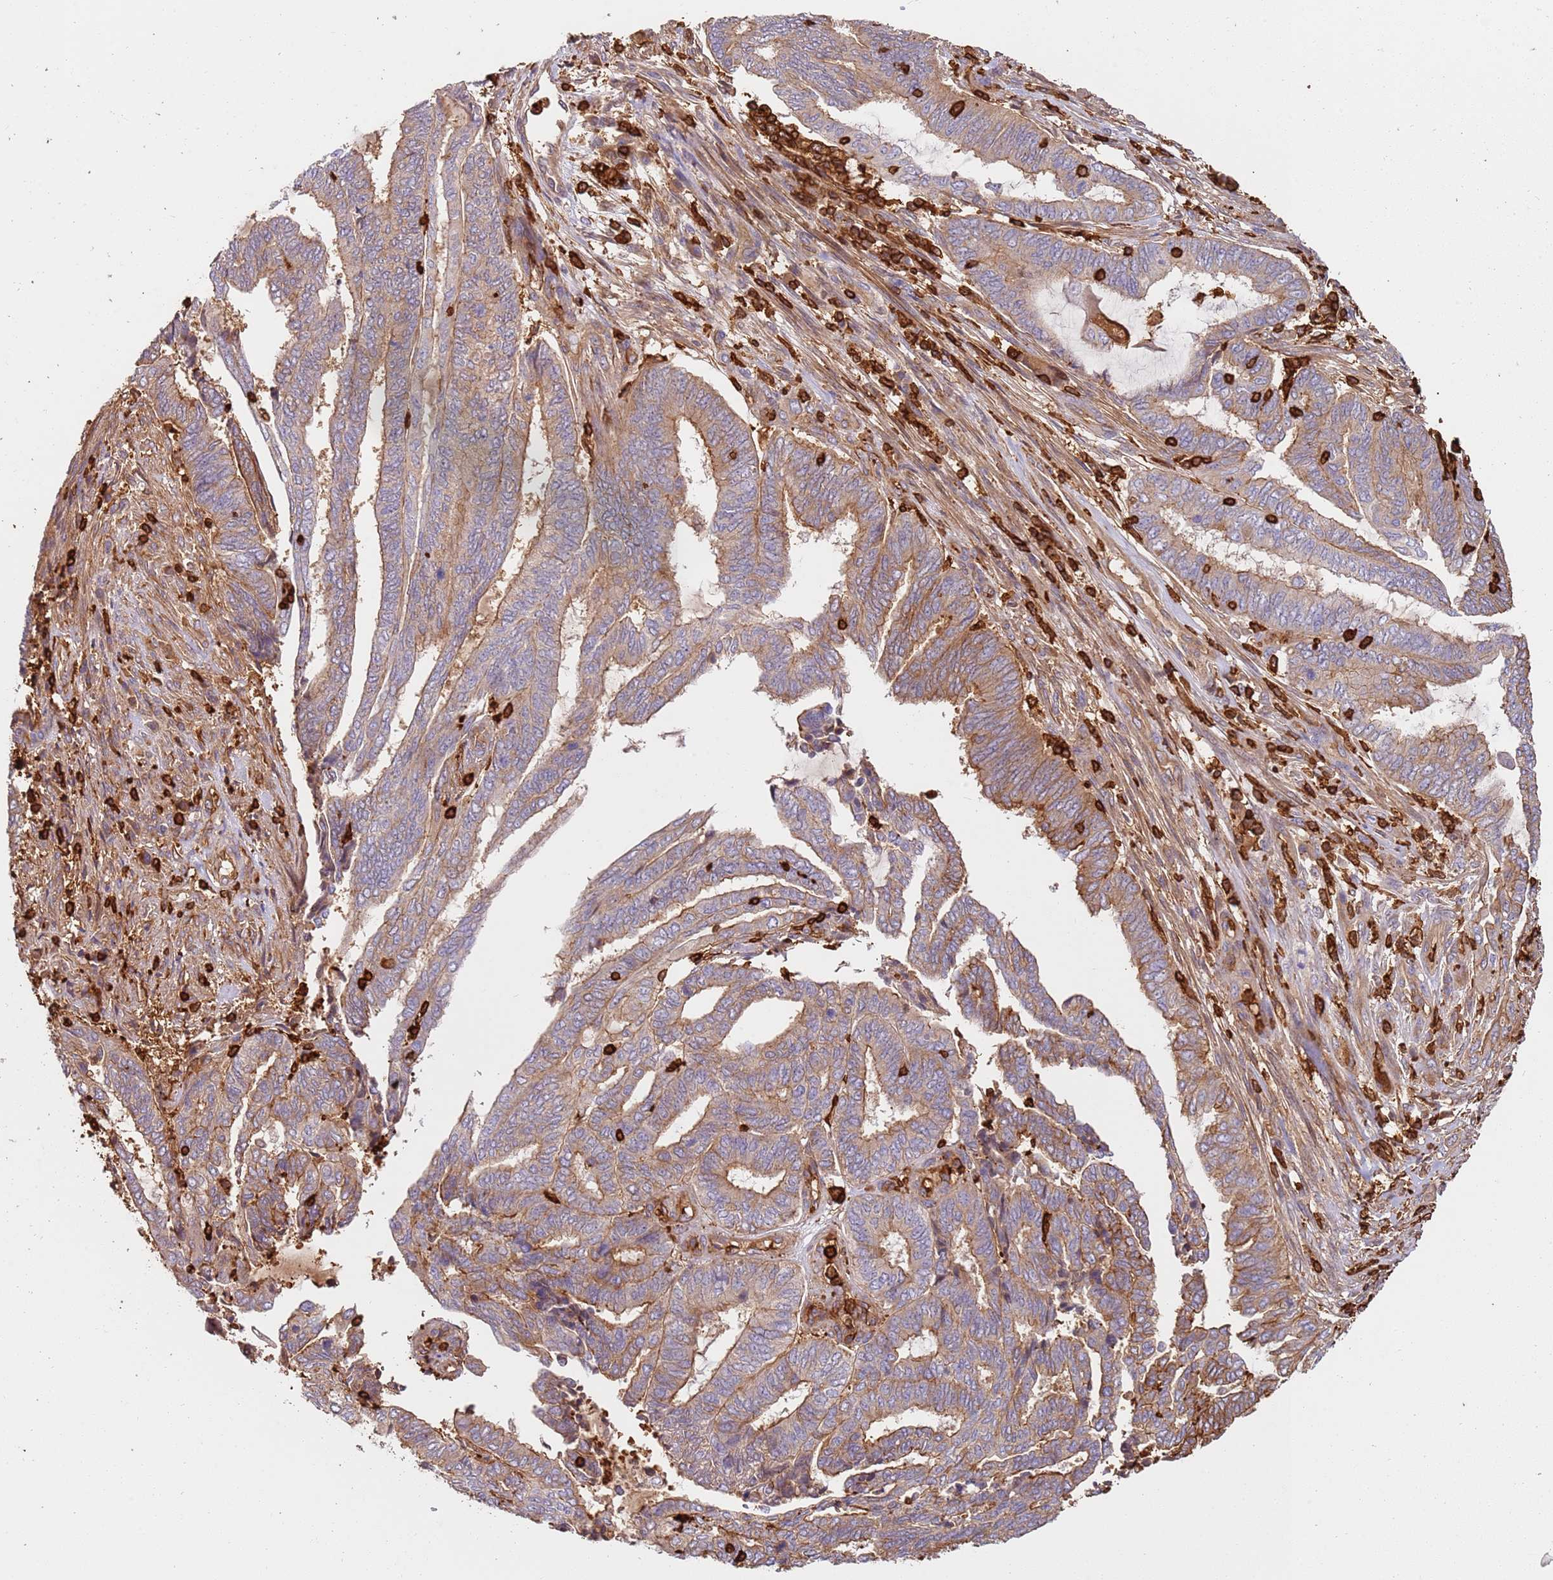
{"staining": {"intensity": "moderate", "quantity": ">75%", "location": "cytoplasmic/membranous"}, "tissue": "endometrial cancer", "cell_type": "Tumor cells", "image_type": "cancer", "snomed": [{"axis": "morphology", "description": "Adenocarcinoma, NOS"}, {"axis": "topography", "description": "Uterus"}, {"axis": "topography", "description": "Endometrium"}], "caption": "Approximately >75% of tumor cells in endometrial adenocarcinoma reveal moderate cytoplasmic/membranous protein expression as visualized by brown immunohistochemical staining.", "gene": "OR6P1", "patient": {"sex": "female", "age": 70}}